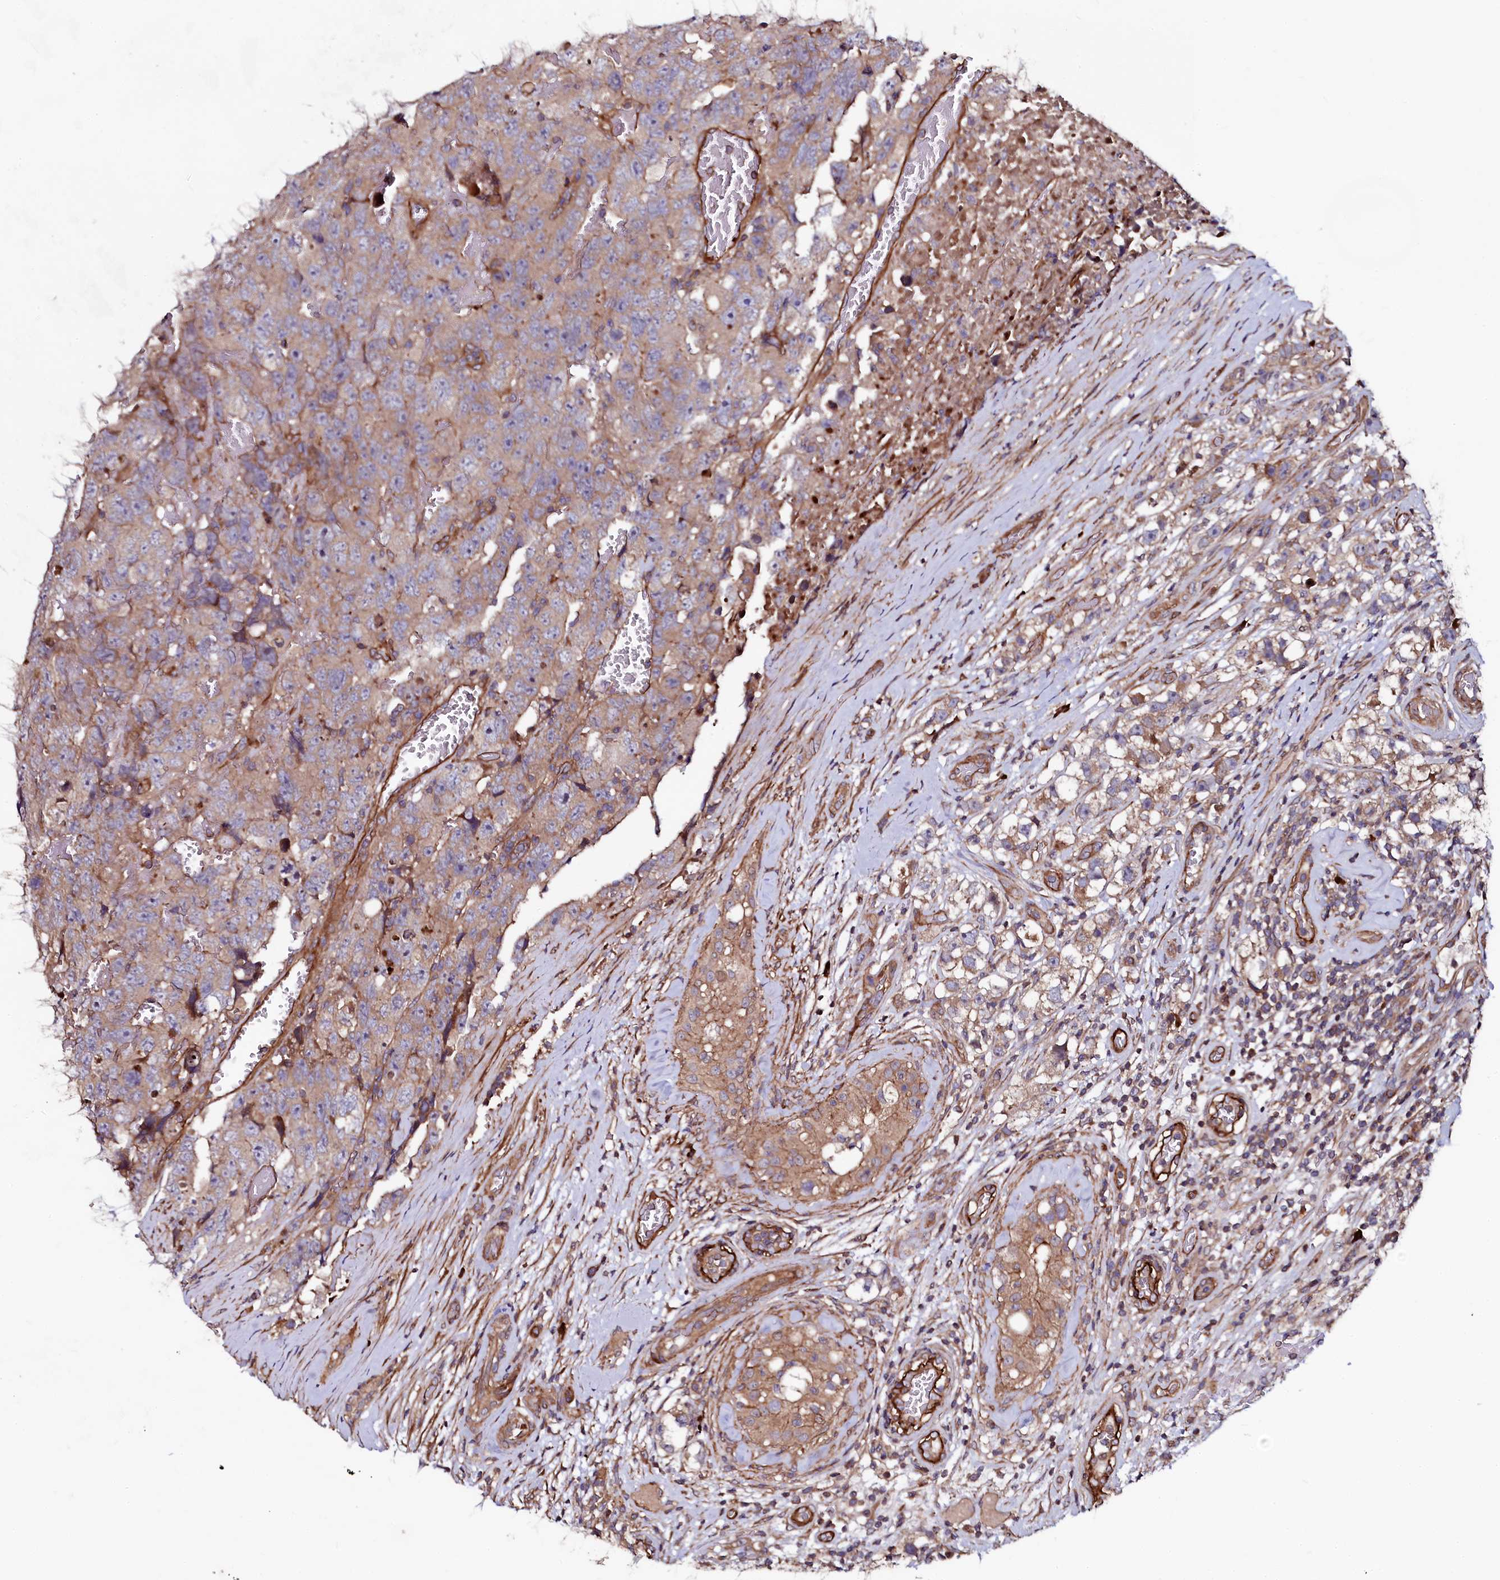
{"staining": {"intensity": "weak", "quantity": "25%-75%", "location": "cytoplasmic/membranous"}, "tissue": "testis cancer", "cell_type": "Tumor cells", "image_type": "cancer", "snomed": [{"axis": "morphology", "description": "Carcinoma, Embryonal, NOS"}, {"axis": "topography", "description": "Testis"}], "caption": "DAB (3,3'-diaminobenzidine) immunohistochemical staining of testis embryonal carcinoma displays weak cytoplasmic/membranous protein staining in about 25%-75% of tumor cells.", "gene": "USPL1", "patient": {"sex": "male", "age": 45}}